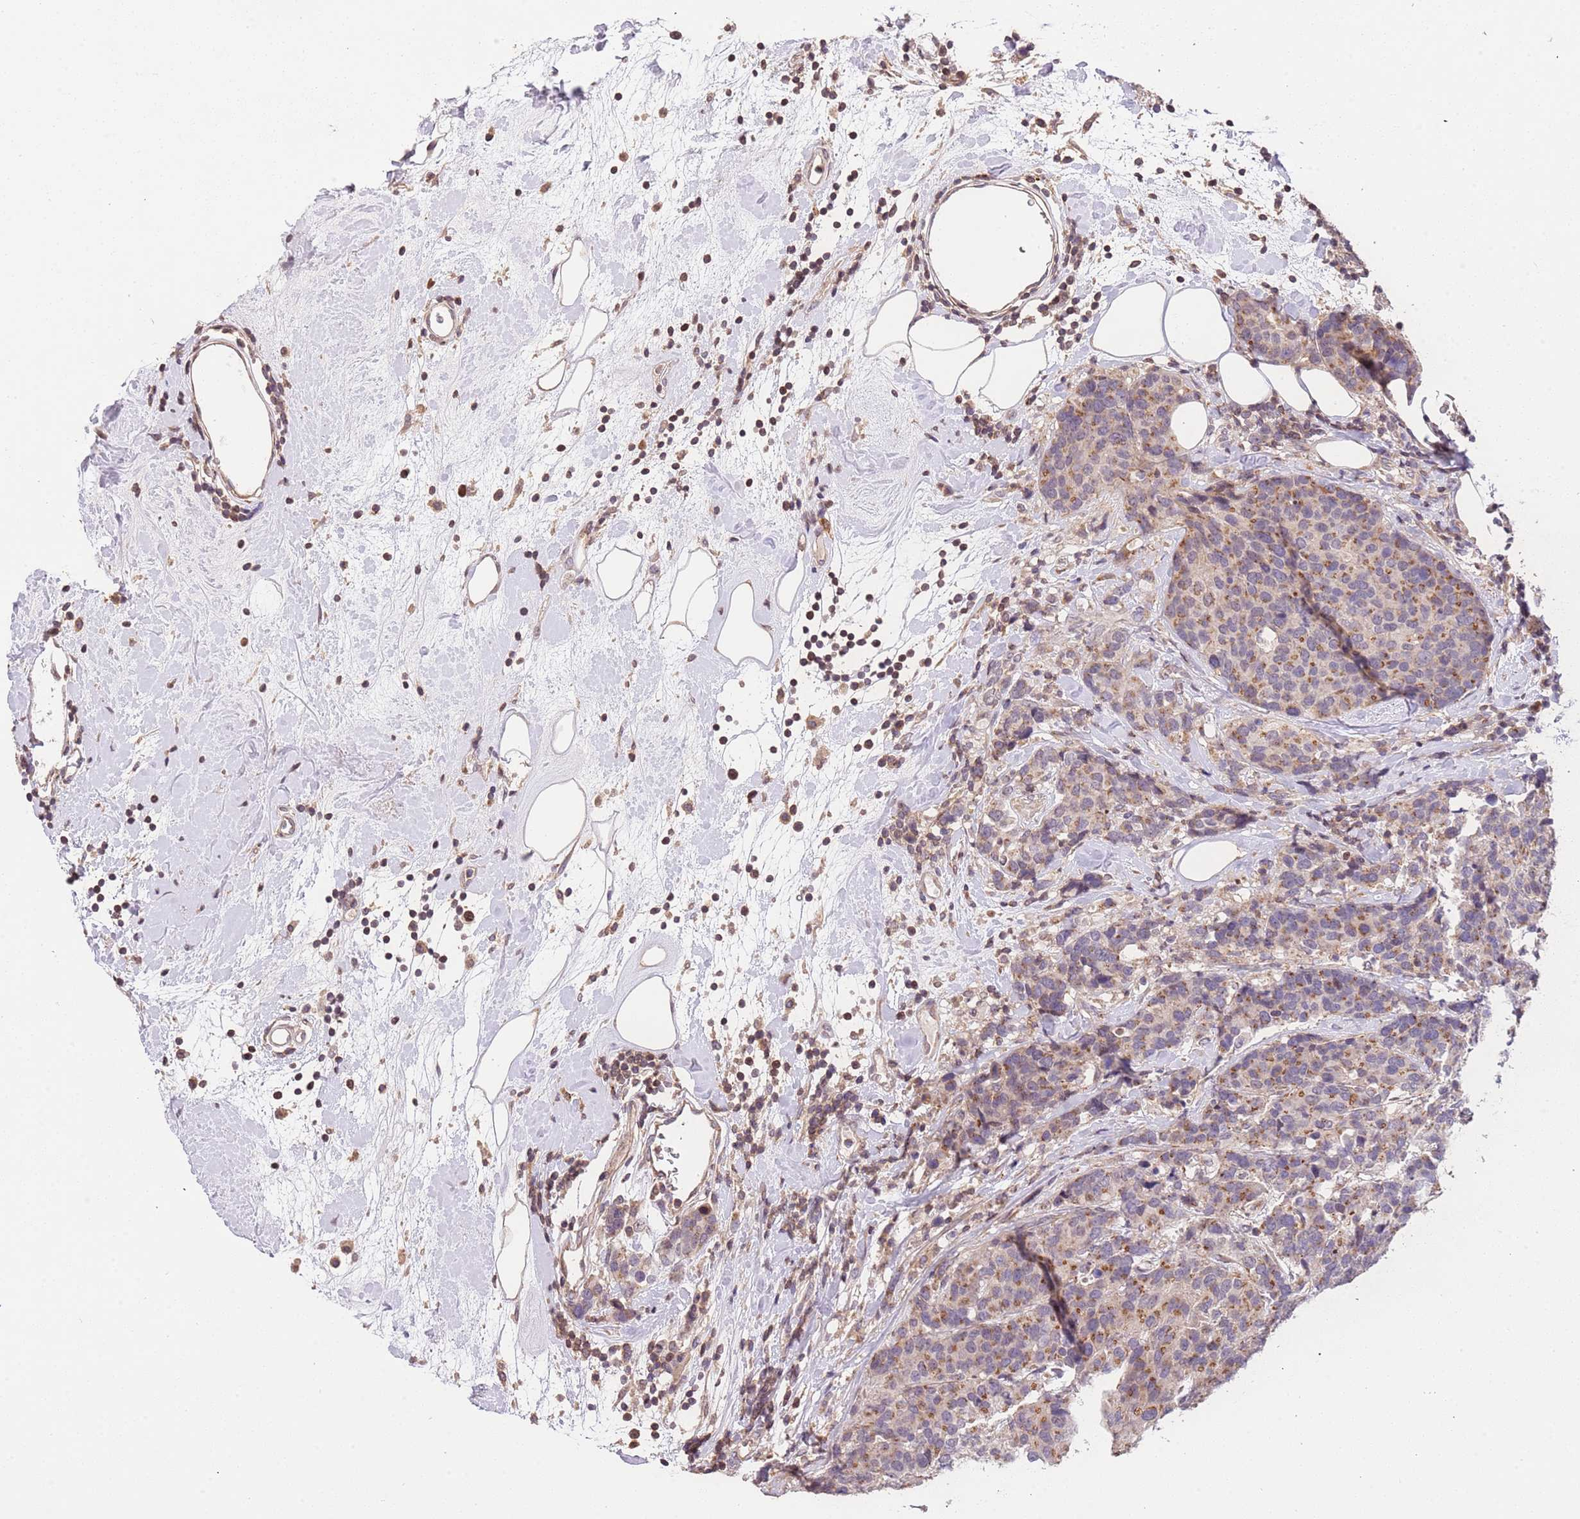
{"staining": {"intensity": "moderate", "quantity": "25%-75%", "location": "cytoplasmic/membranous"}, "tissue": "breast cancer", "cell_type": "Tumor cells", "image_type": "cancer", "snomed": [{"axis": "morphology", "description": "Lobular carcinoma"}, {"axis": "topography", "description": "Breast"}], "caption": "Breast lobular carcinoma stained with DAB (3,3'-diaminobenzidine) immunohistochemistry exhibits medium levels of moderate cytoplasmic/membranous staining in about 25%-75% of tumor cells.", "gene": "SLC16A4", "patient": {"sex": "female", "age": 59}}